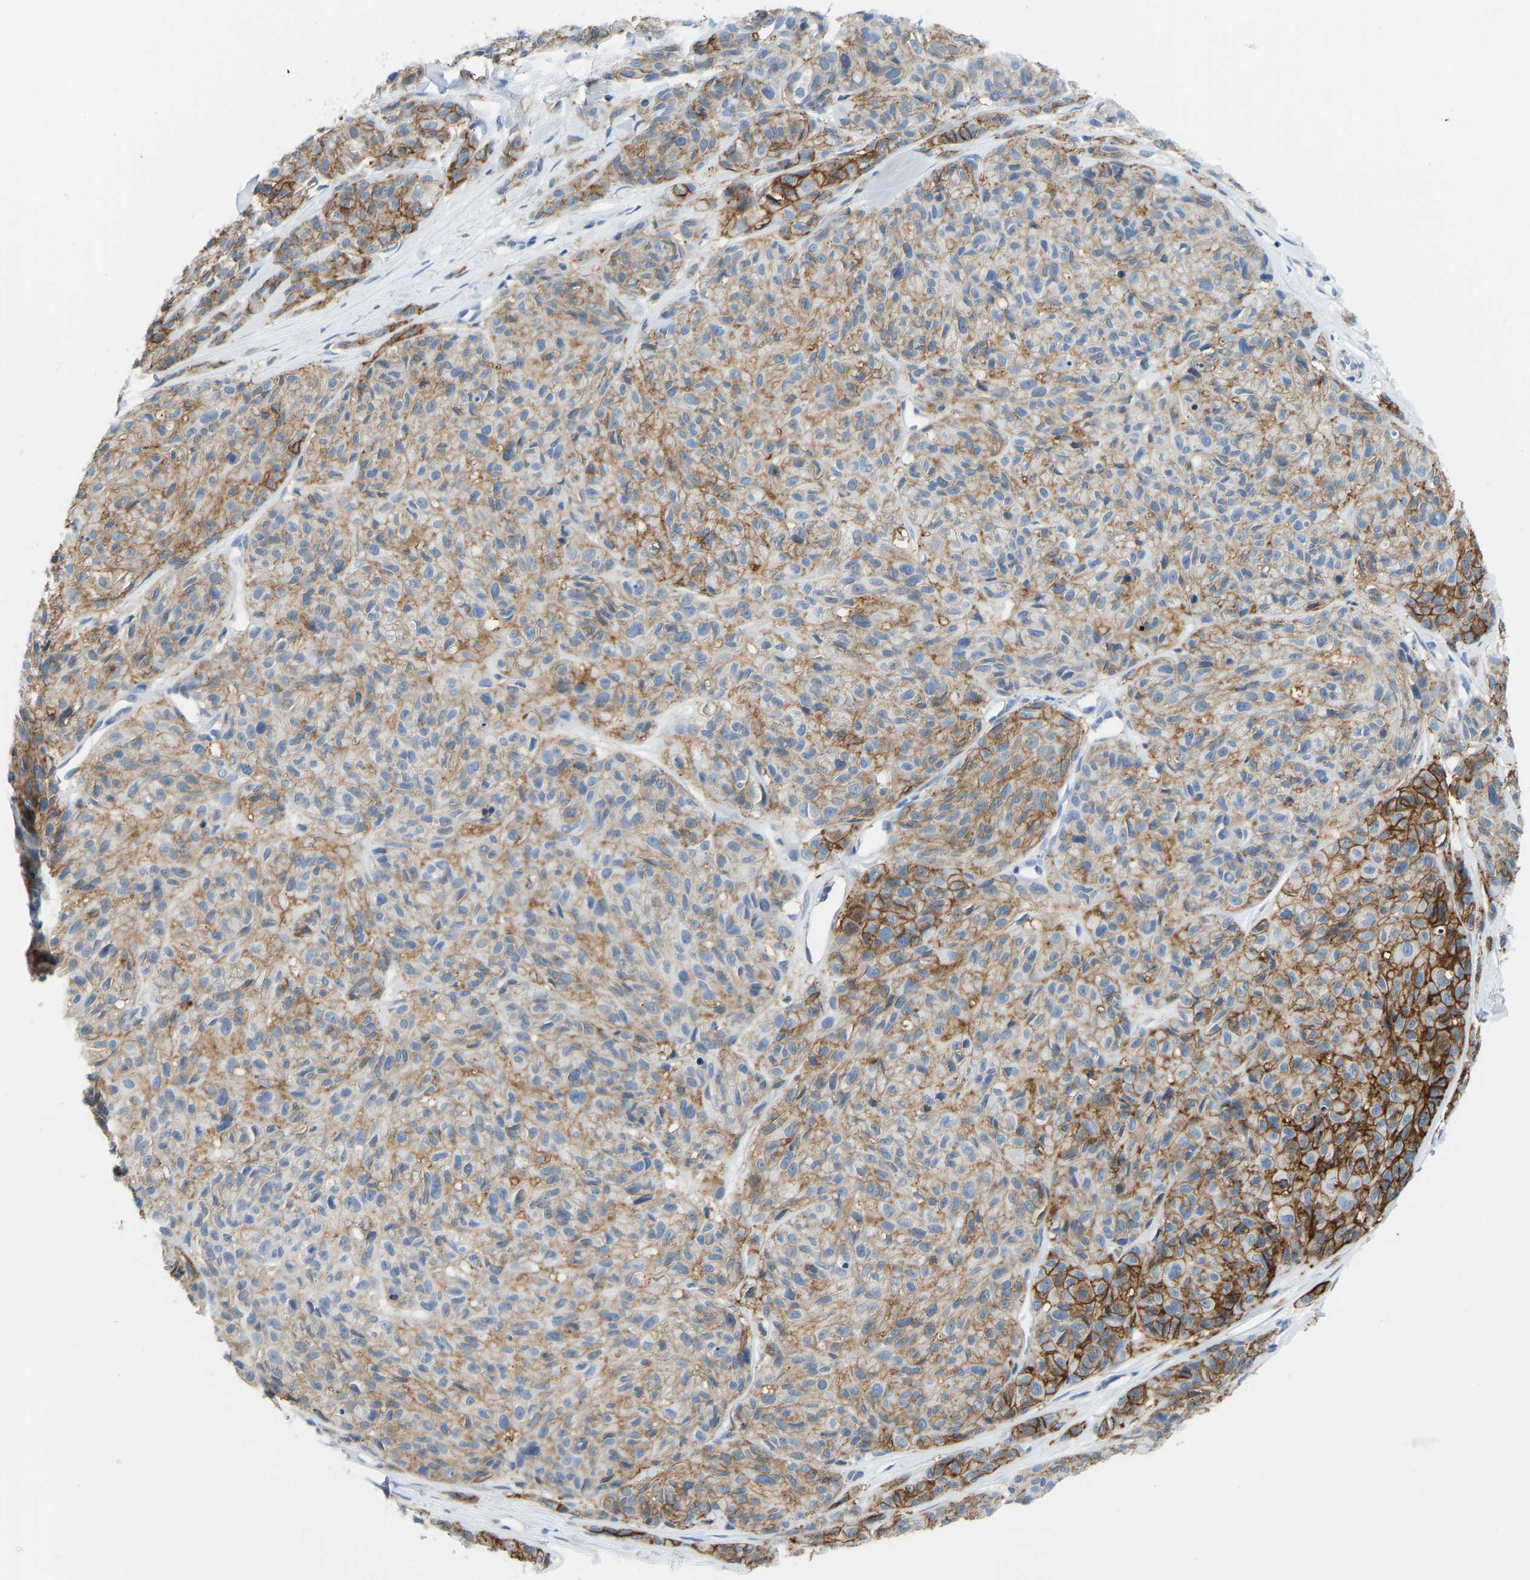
{"staining": {"intensity": "strong", "quantity": "25%-75%", "location": "cytoplasmic/membranous"}, "tissue": "melanoma", "cell_type": "Tumor cells", "image_type": "cancer", "snomed": [{"axis": "morphology", "description": "Malignant melanoma, NOS"}, {"axis": "topography", "description": "Skin"}], "caption": "Brown immunohistochemical staining in malignant melanoma reveals strong cytoplasmic/membranous expression in about 25%-75% of tumor cells.", "gene": "ATP1A1", "patient": {"sex": "male", "age": 62}}